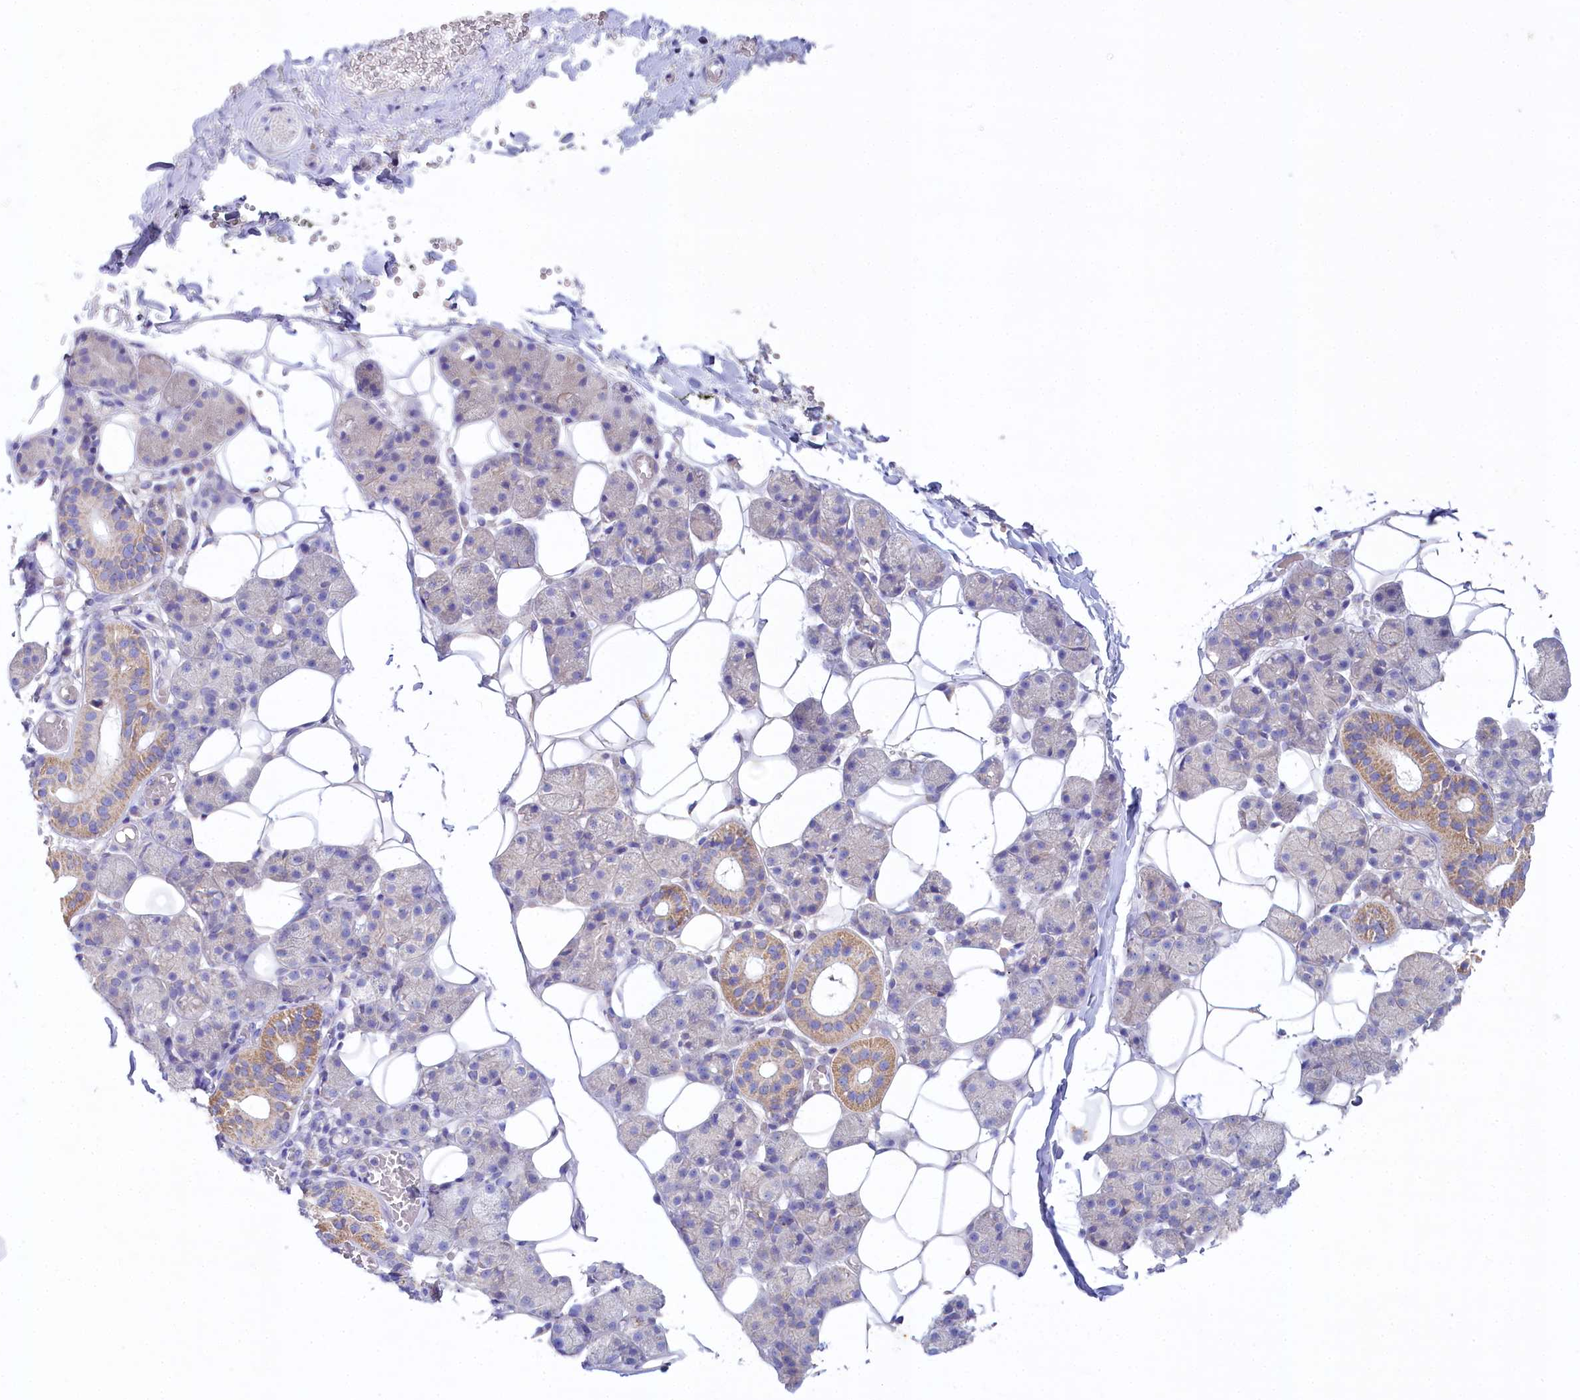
{"staining": {"intensity": "moderate", "quantity": "<25%", "location": "cytoplasmic/membranous"}, "tissue": "salivary gland", "cell_type": "Glandular cells", "image_type": "normal", "snomed": [{"axis": "morphology", "description": "Normal tissue, NOS"}, {"axis": "topography", "description": "Salivary gland"}], "caption": "Protein expression analysis of normal human salivary gland reveals moderate cytoplasmic/membranous expression in approximately <25% of glandular cells.", "gene": "VPS26B", "patient": {"sex": "female", "age": 33}}